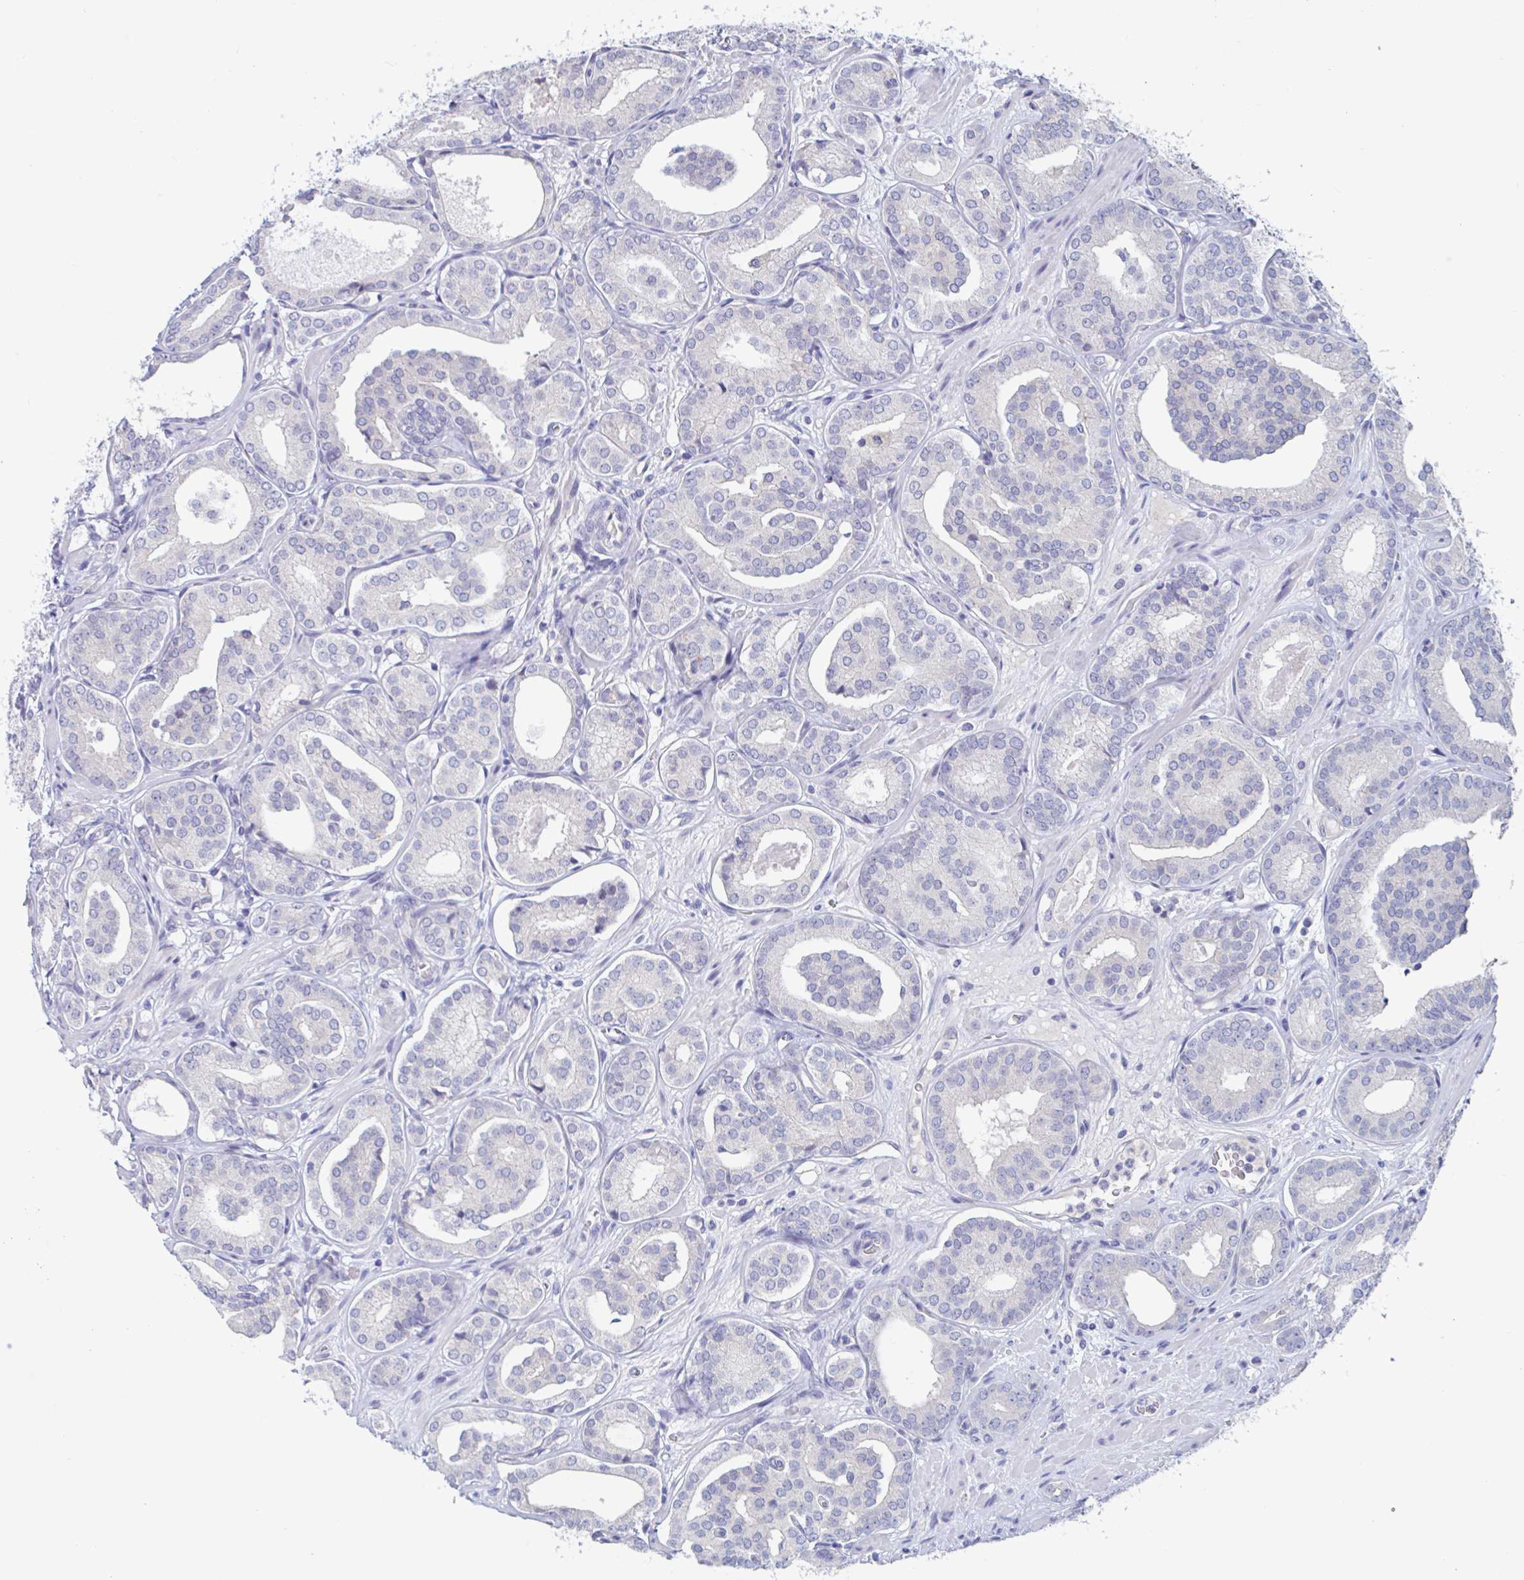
{"staining": {"intensity": "negative", "quantity": "none", "location": "none"}, "tissue": "prostate cancer", "cell_type": "Tumor cells", "image_type": "cancer", "snomed": [{"axis": "morphology", "description": "Adenocarcinoma, High grade"}, {"axis": "topography", "description": "Prostate"}], "caption": "Tumor cells are negative for protein expression in human prostate cancer.", "gene": "UNKL", "patient": {"sex": "male", "age": 66}}